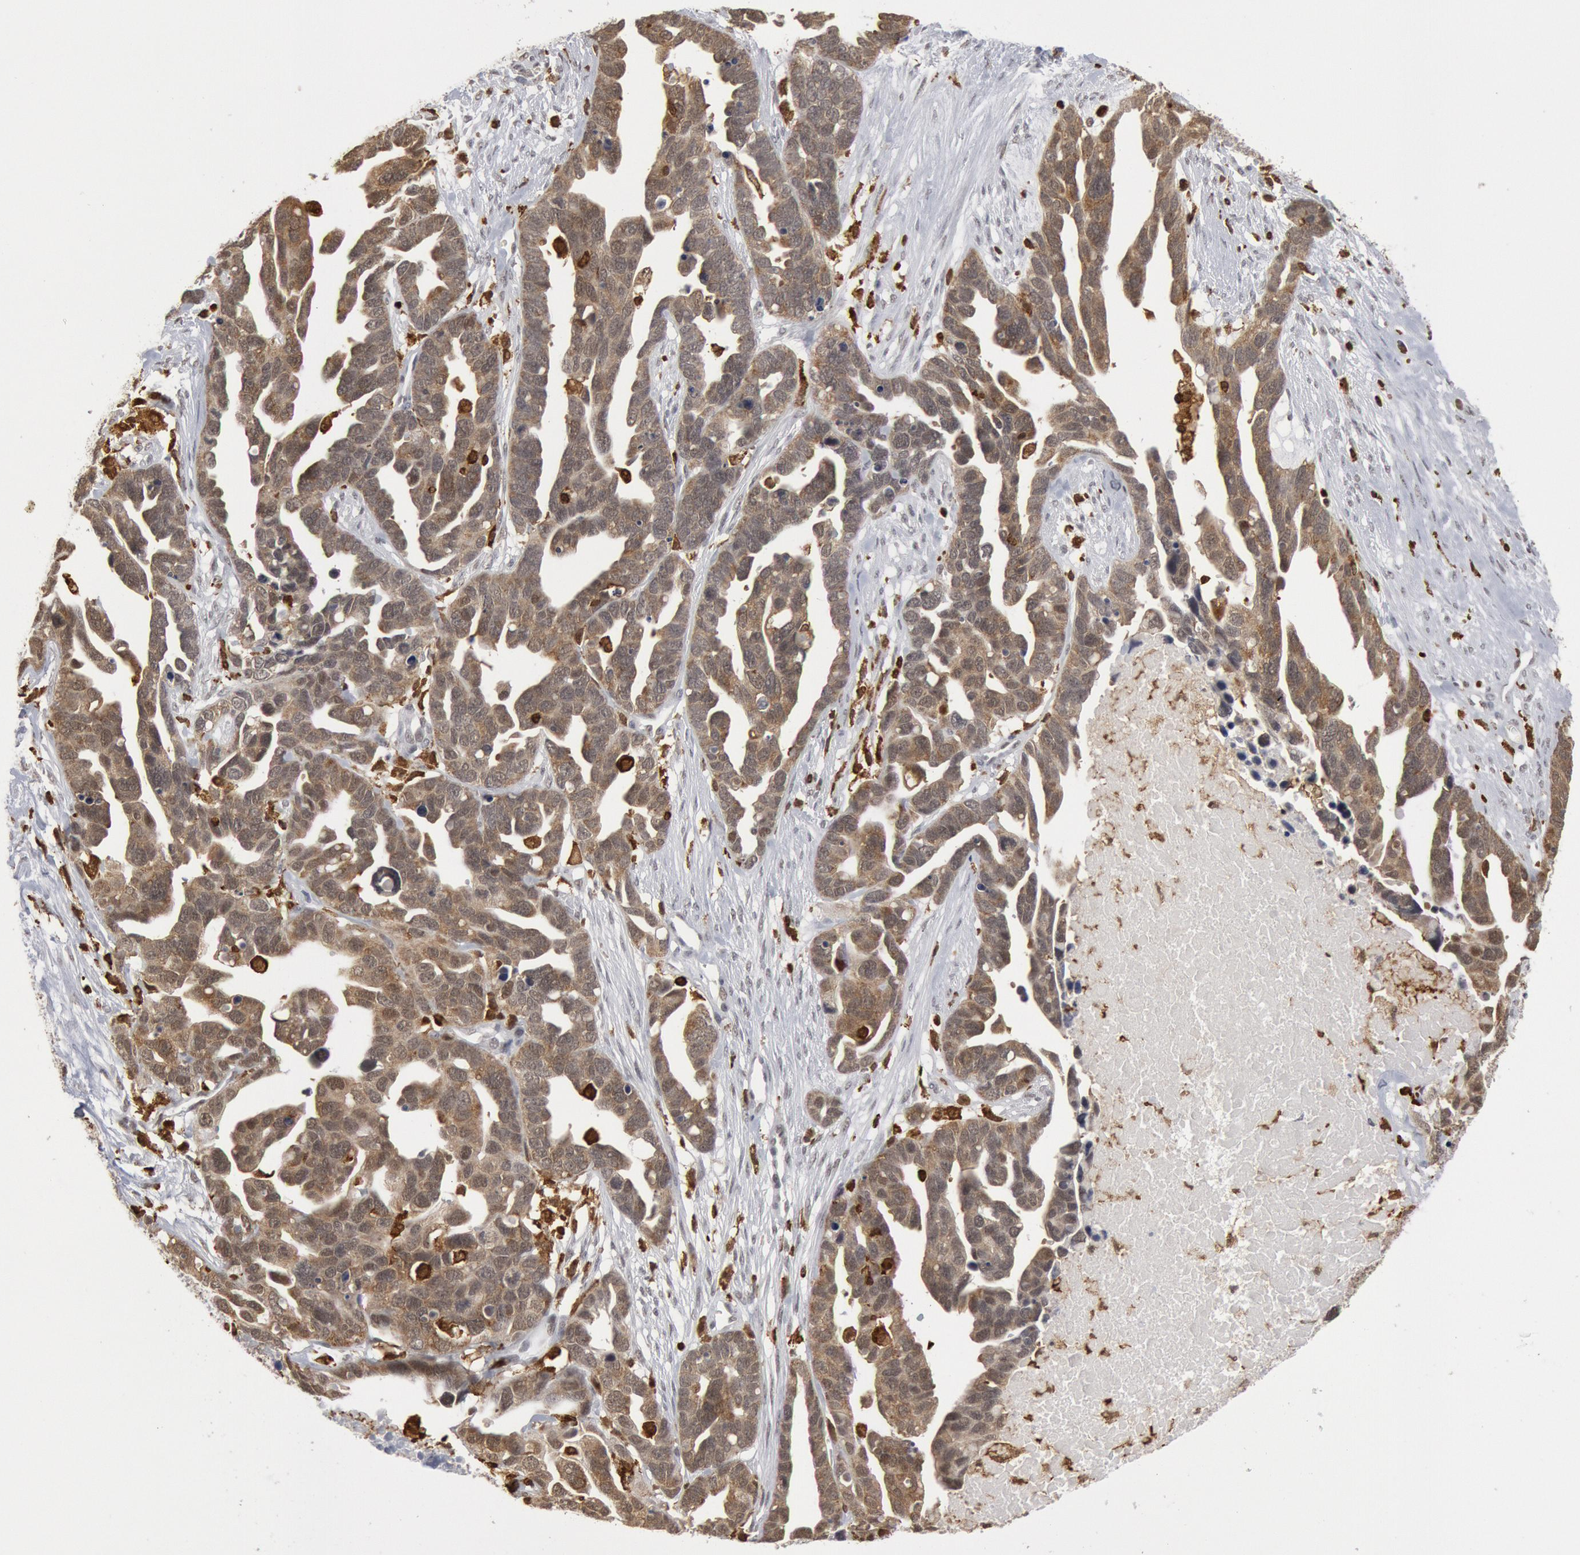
{"staining": {"intensity": "moderate", "quantity": ">75%", "location": "cytoplasmic/membranous"}, "tissue": "ovarian cancer", "cell_type": "Tumor cells", "image_type": "cancer", "snomed": [{"axis": "morphology", "description": "Cystadenocarcinoma, serous, NOS"}, {"axis": "topography", "description": "Ovary"}], "caption": "Ovarian serous cystadenocarcinoma was stained to show a protein in brown. There is medium levels of moderate cytoplasmic/membranous expression in about >75% of tumor cells.", "gene": "PTPN6", "patient": {"sex": "female", "age": 54}}